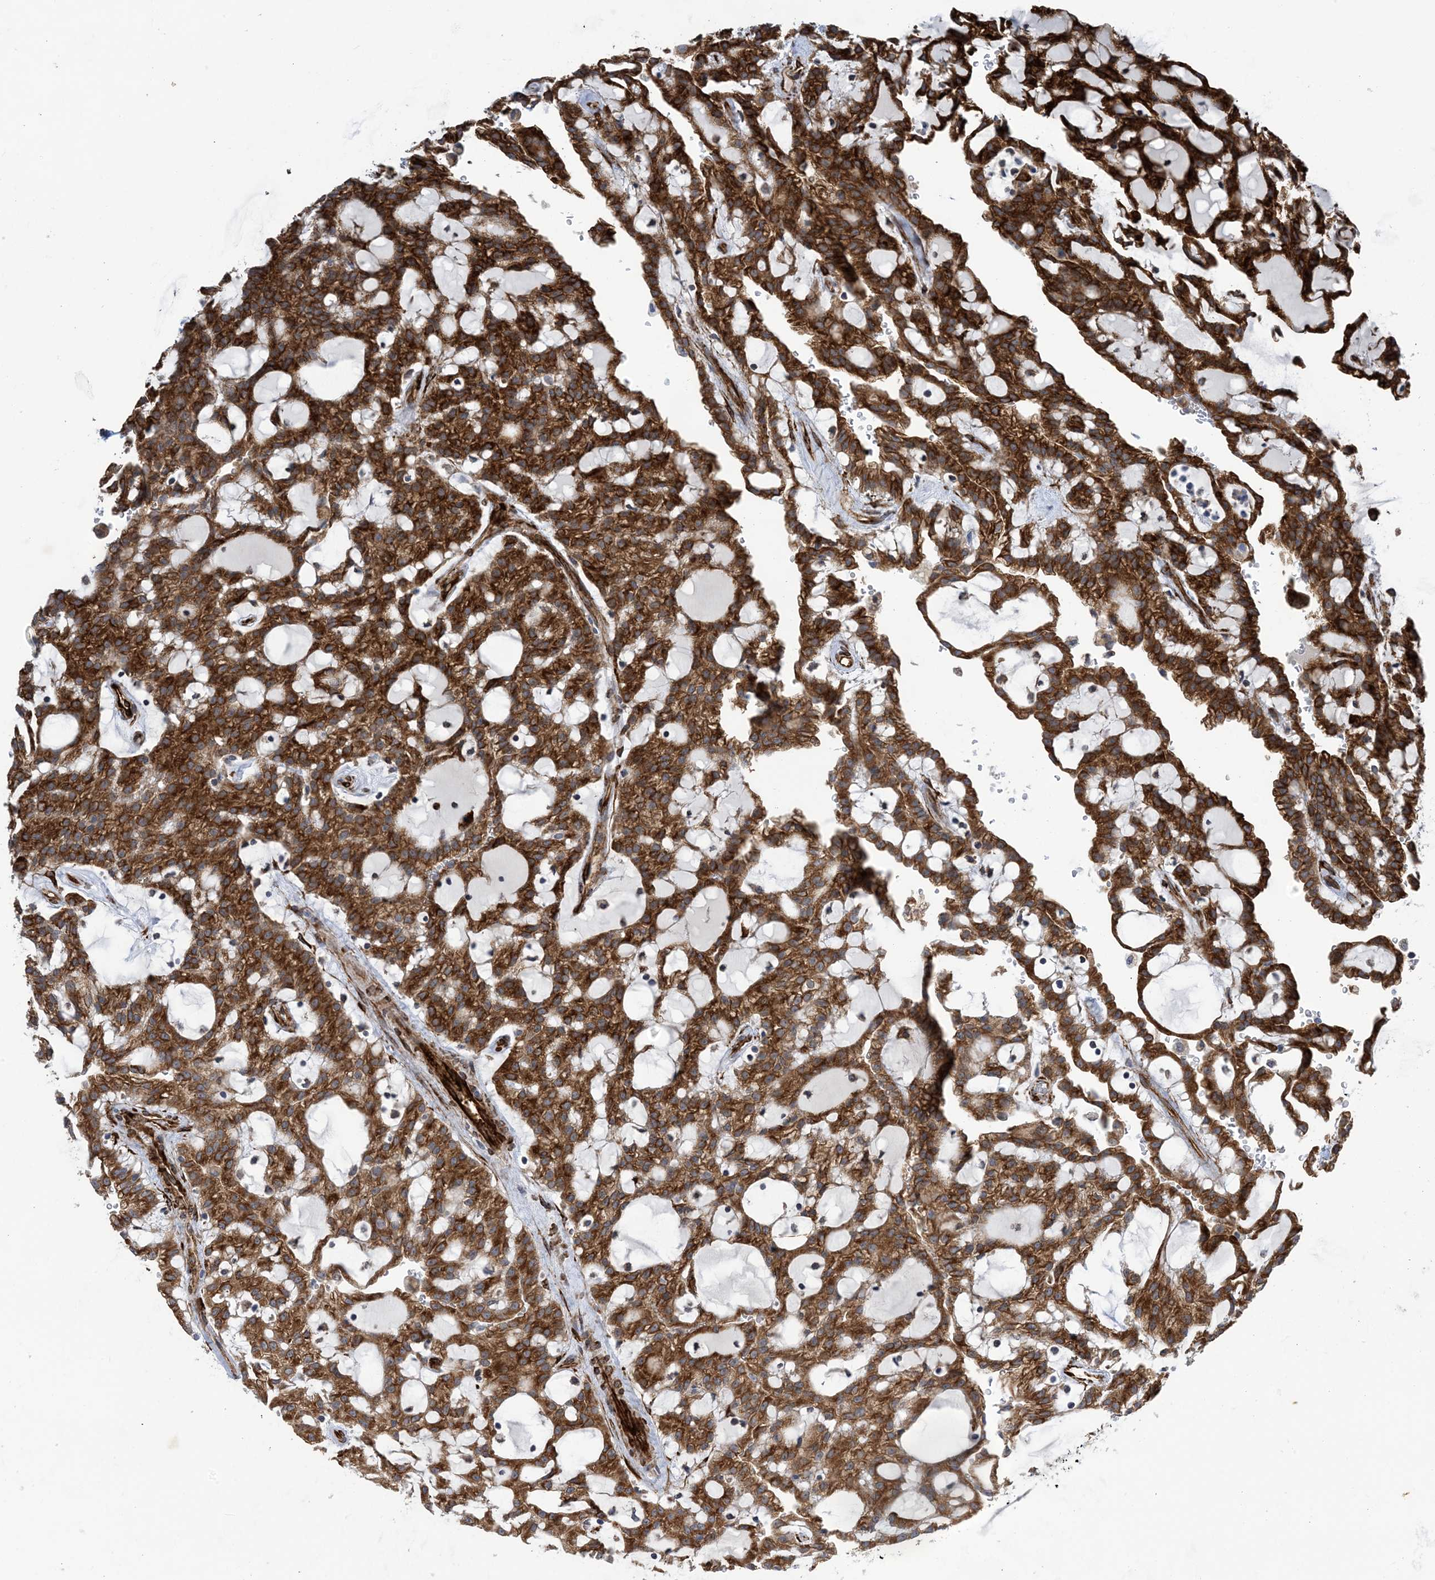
{"staining": {"intensity": "strong", "quantity": ">75%", "location": "cytoplasmic/membranous"}, "tissue": "renal cancer", "cell_type": "Tumor cells", "image_type": "cancer", "snomed": [{"axis": "morphology", "description": "Adenocarcinoma, NOS"}, {"axis": "topography", "description": "Kidney"}], "caption": "Human adenocarcinoma (renal) stained for a protein (brown) exhibits strong cytoplasmic/membranous positive staining in about >75% of tumor cells.", "gene": "ZBTB45", "patient": {"sex": "male", "age": 63}}